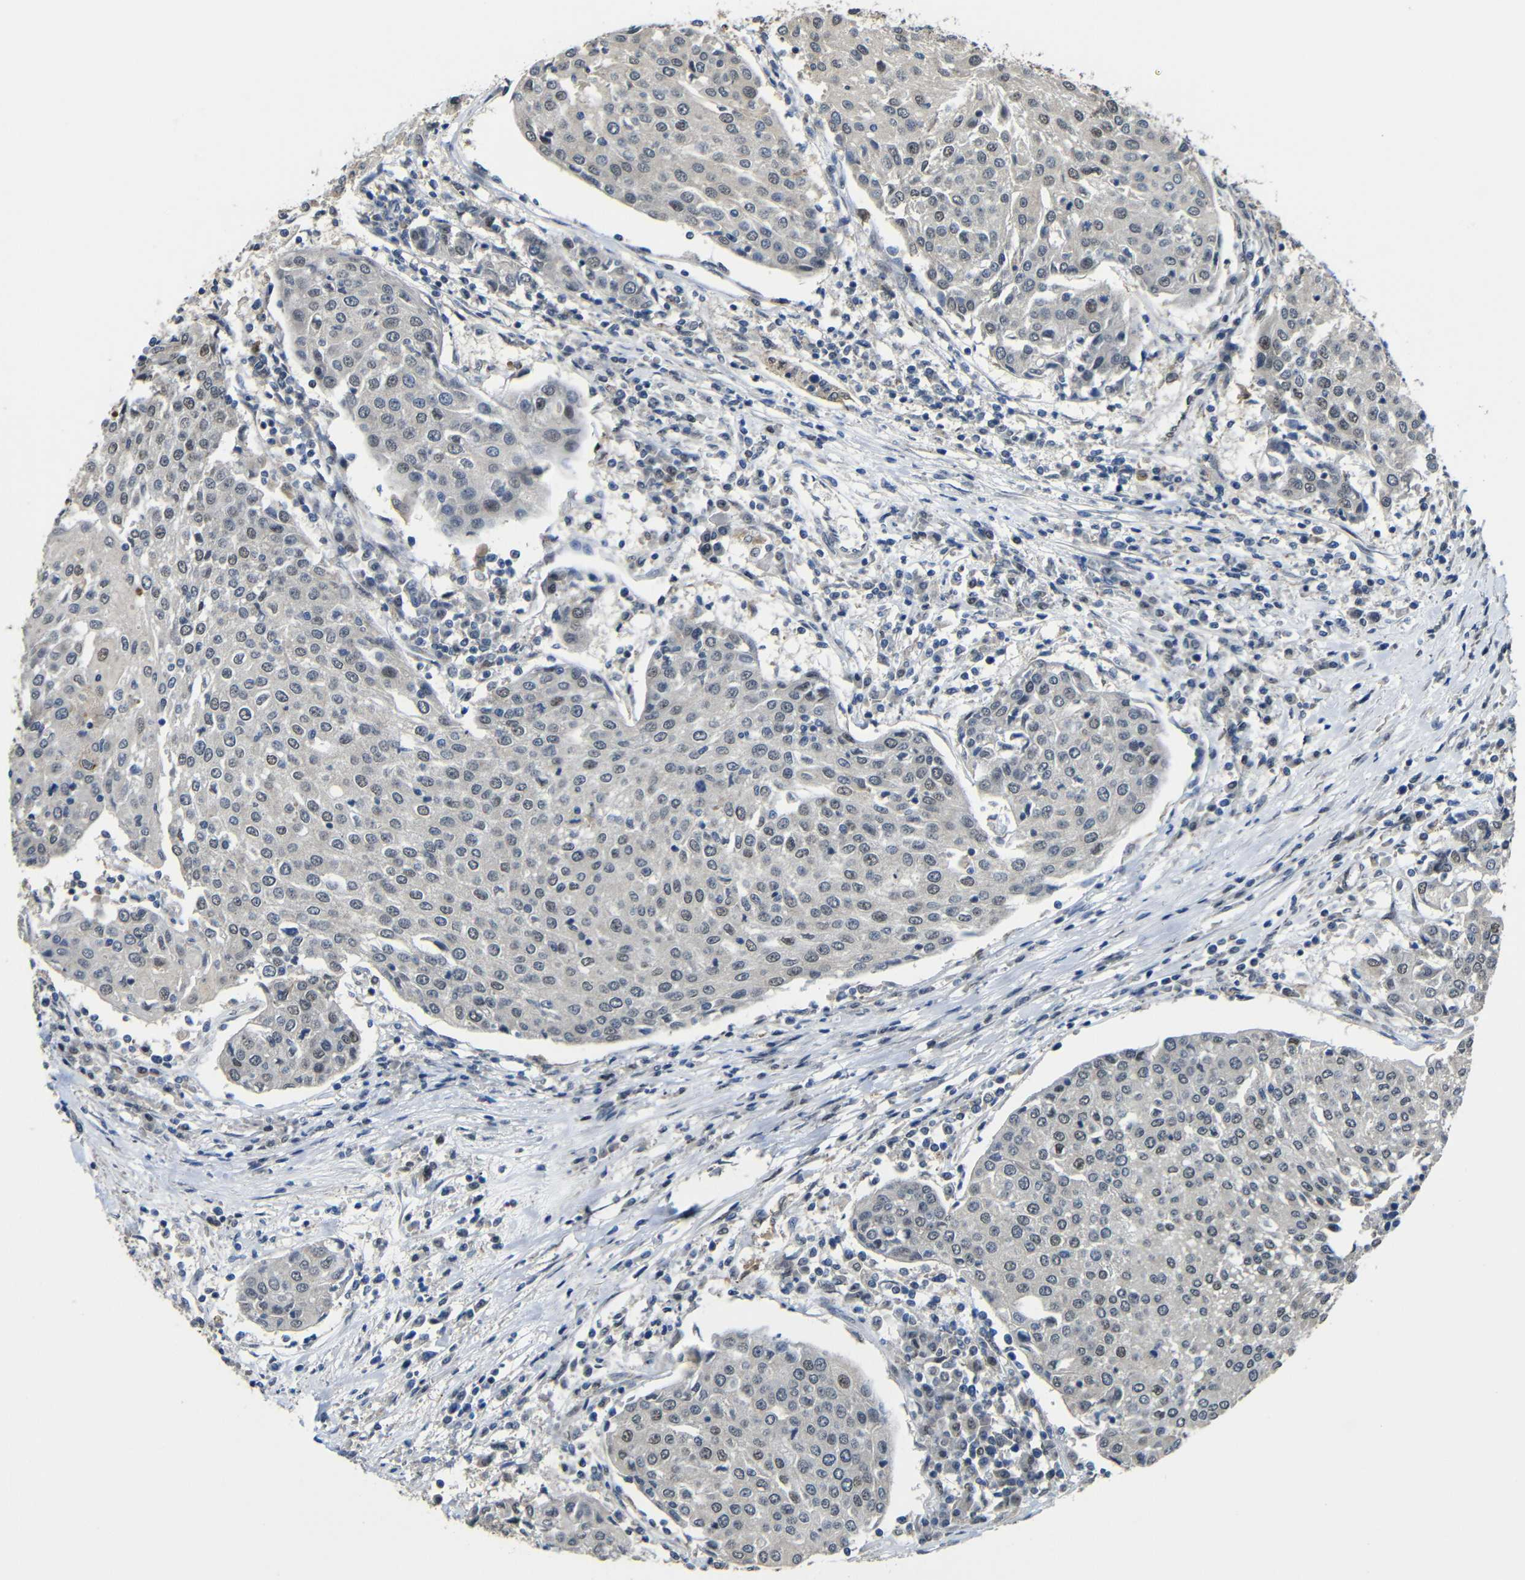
{"staining": {"intensity": "negative", "quantity": "none", "location": "none"}, "tissue": "urothelial cancer", "cell_type": "Tumor cells", "image_type": "cancer", "snomed": [{"axis": "morphology", "description": "Urothelial carcinoma, High grade"}, {"axis": "topography", "description": "Urinary bladder"}], "caption": "A micrograph of urothelial carcinoma (high-grade) stained for a protein reveals no brown staining in tumor cells.", "gene": "FAM172A", "patient": {"sex": "female", "age": 85}}